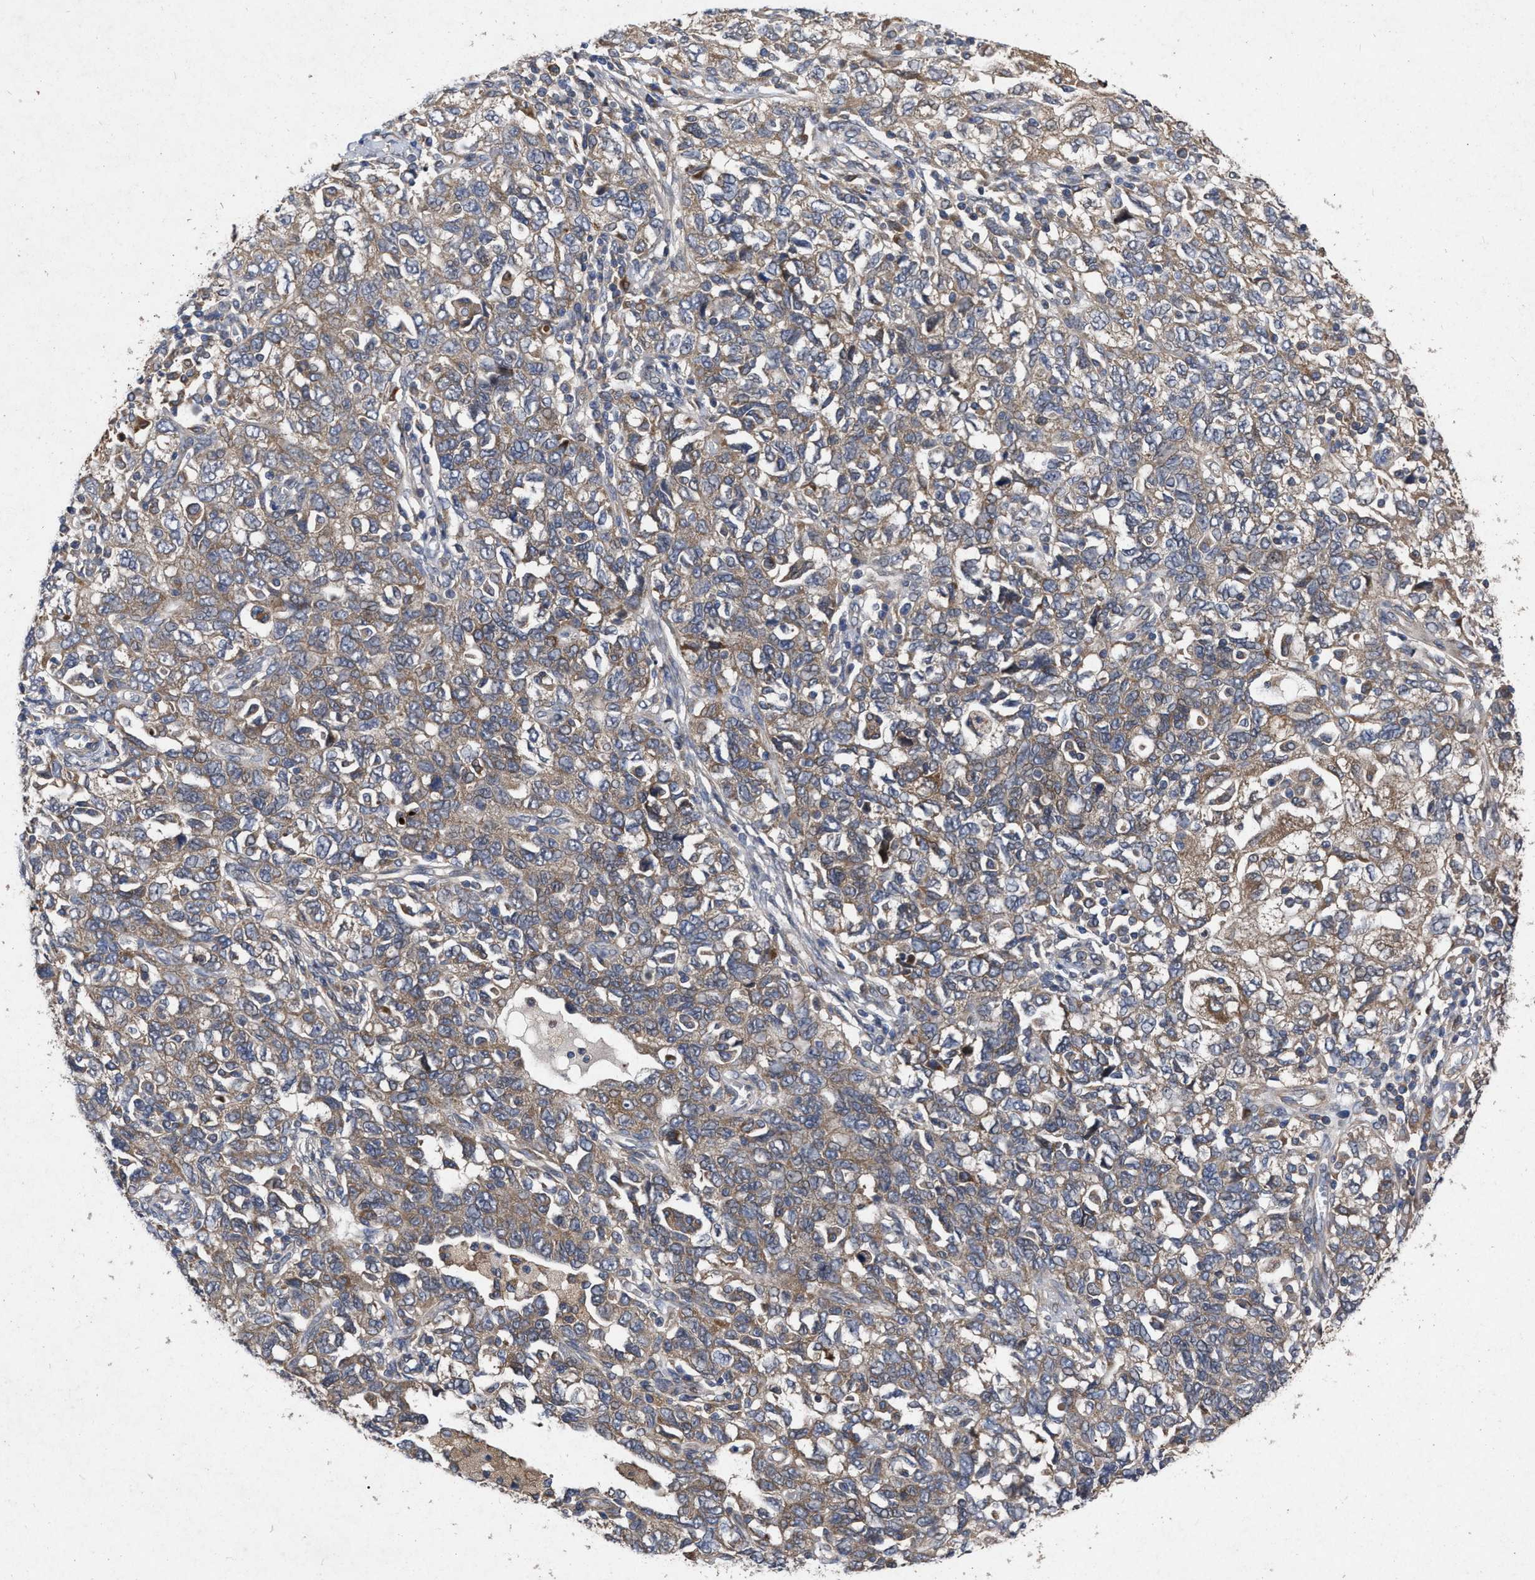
{"staining": {"intensity": "moderate", "quantity": ">75%", "location": "cytoplasmic/membranous"}, "tissue": "ovarian cancer", "cell_type": "Tumor cells", "image_type": "cancer", "snomed": [{"axis": "morphology", "description": "Carcinoma, NOS"}, {"axis": "morphology", "description": "Cystadenocarcinoma, serous, NOS"}, {"axis": "topography", "description": "Ovary"}], "caption": "Immunohistochemistry staining of serous cystadenocarcinoma (ovarian), which reveals medium levels of moderate cytoplasmic/membranous staining in approximately >75% of tumor cells indicating moderate cytoplasmic/membranous protein positivity. The staining was performed using DAB (3,3'-diaminobenzidine) (brown) for protein detection and nuclei were counterstained in hematoxylin (blue).", "gene": "CDKN2C", "patient": {"sex": "female", "age": 69}}